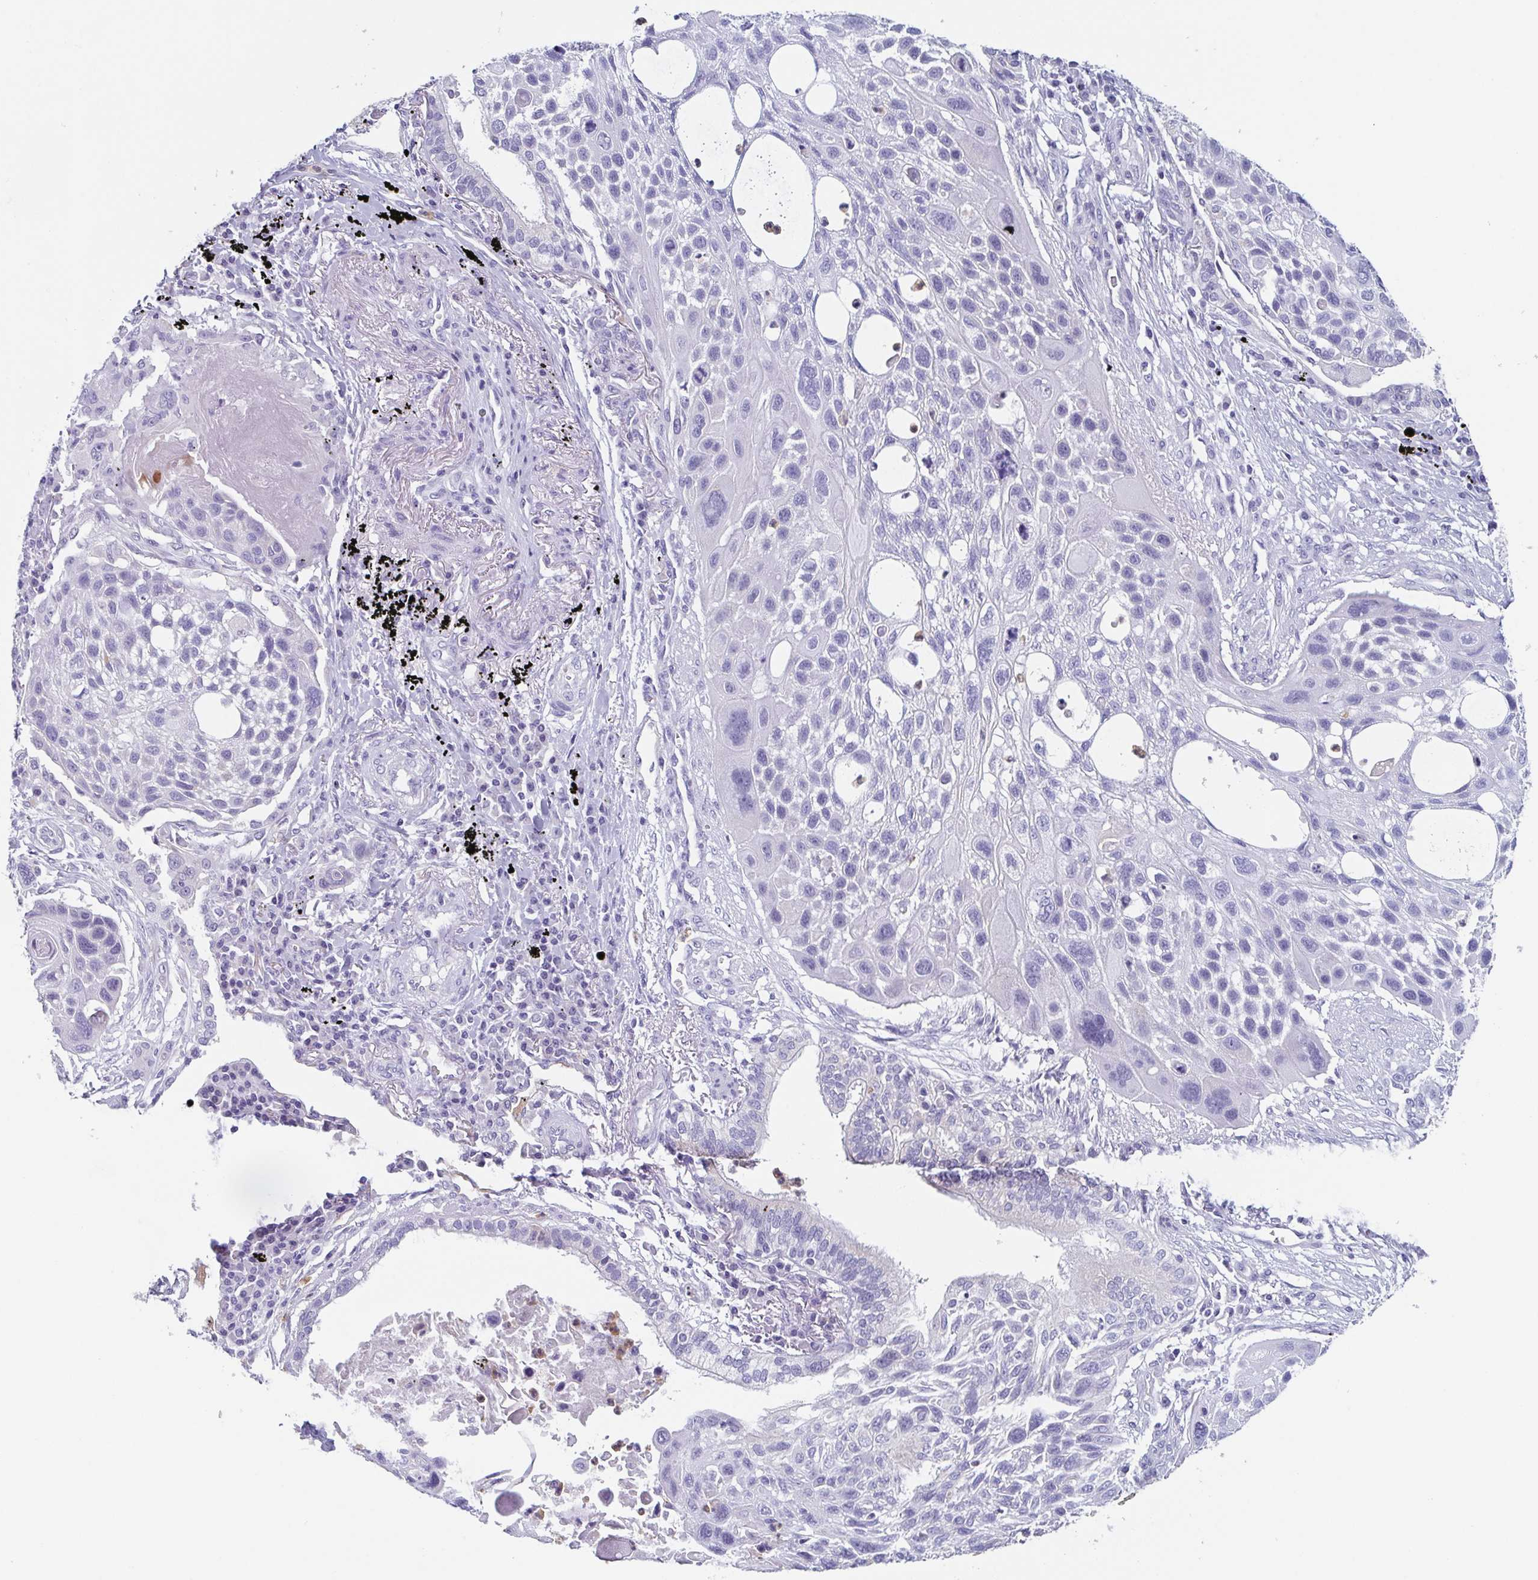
{"staining": {"intensity": "negative", "quantity": "none", "location": "none"}, "tissue": "lung cancer", "cell_type": "Tumor cells", "image_type": "cancer", "snomed": [{"axis": "morphology", "description": "Squamous cell carcinoma, NOS"}, {"axis": "topography", "description": "Lung"}], "caption": "Tumor cells are negative for protein expression in human lung cancer.", "gene": "LYRM2", "patient": {"sex": "male", "age": 78}}